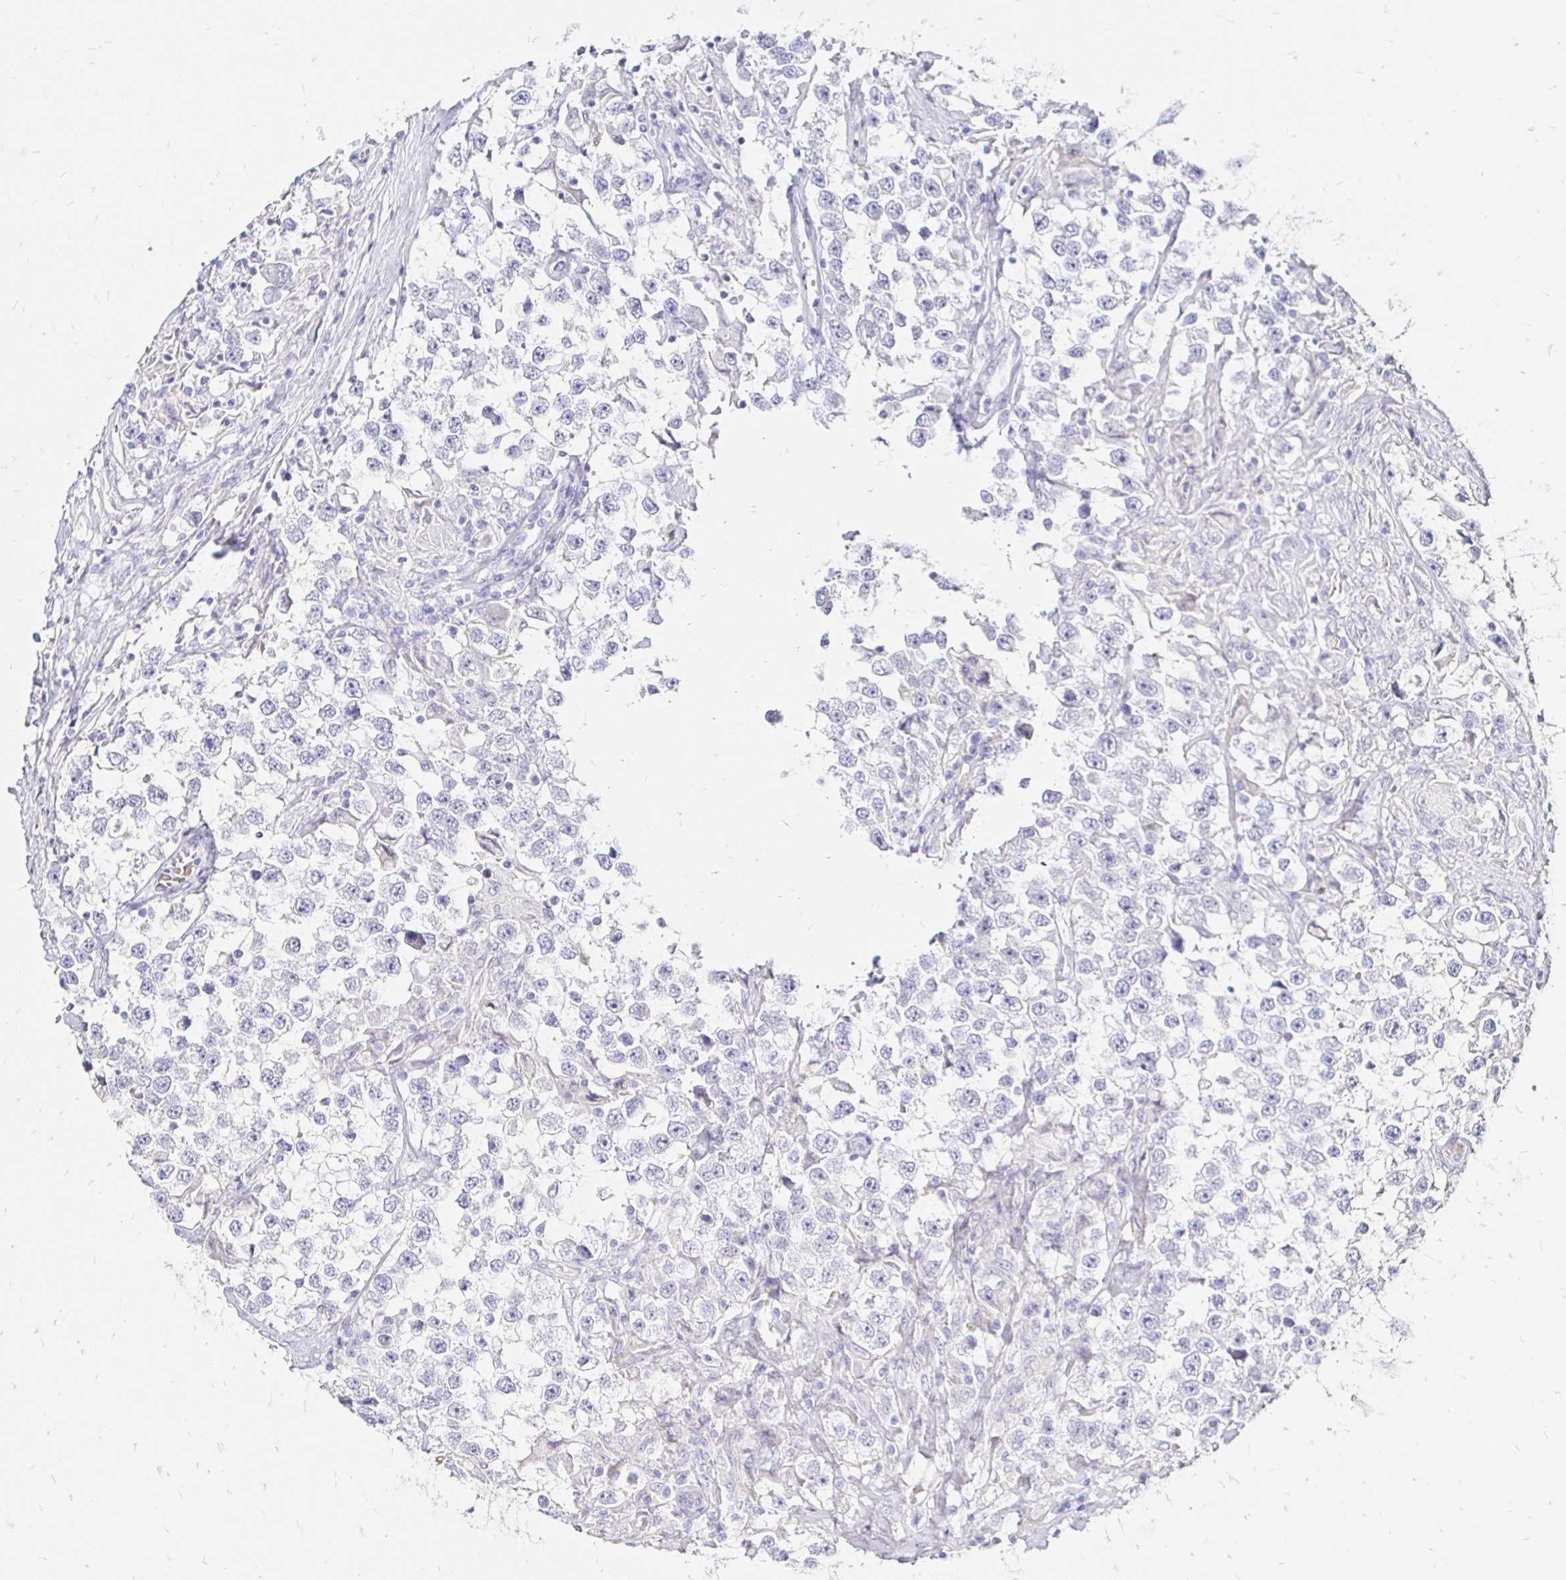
{"staining": {"intensity": "negative", "quantity": "none", "location": "none"}, "tissue": "testis cancer", "cell_type": "Tumor cells", "image_type": "cancer", "snomed": [{"axis": "morphology", "description": "Seminoma, NOS"}, {"axis": "topography", "description": "Testis"}], "caption": "The immunohistochemistry (IHC) photomicrograph has no significant staining in tumor cells of testis cancer tissue.", "gene": "IRGC", "patient": {"sex": "male", "age": 46}}